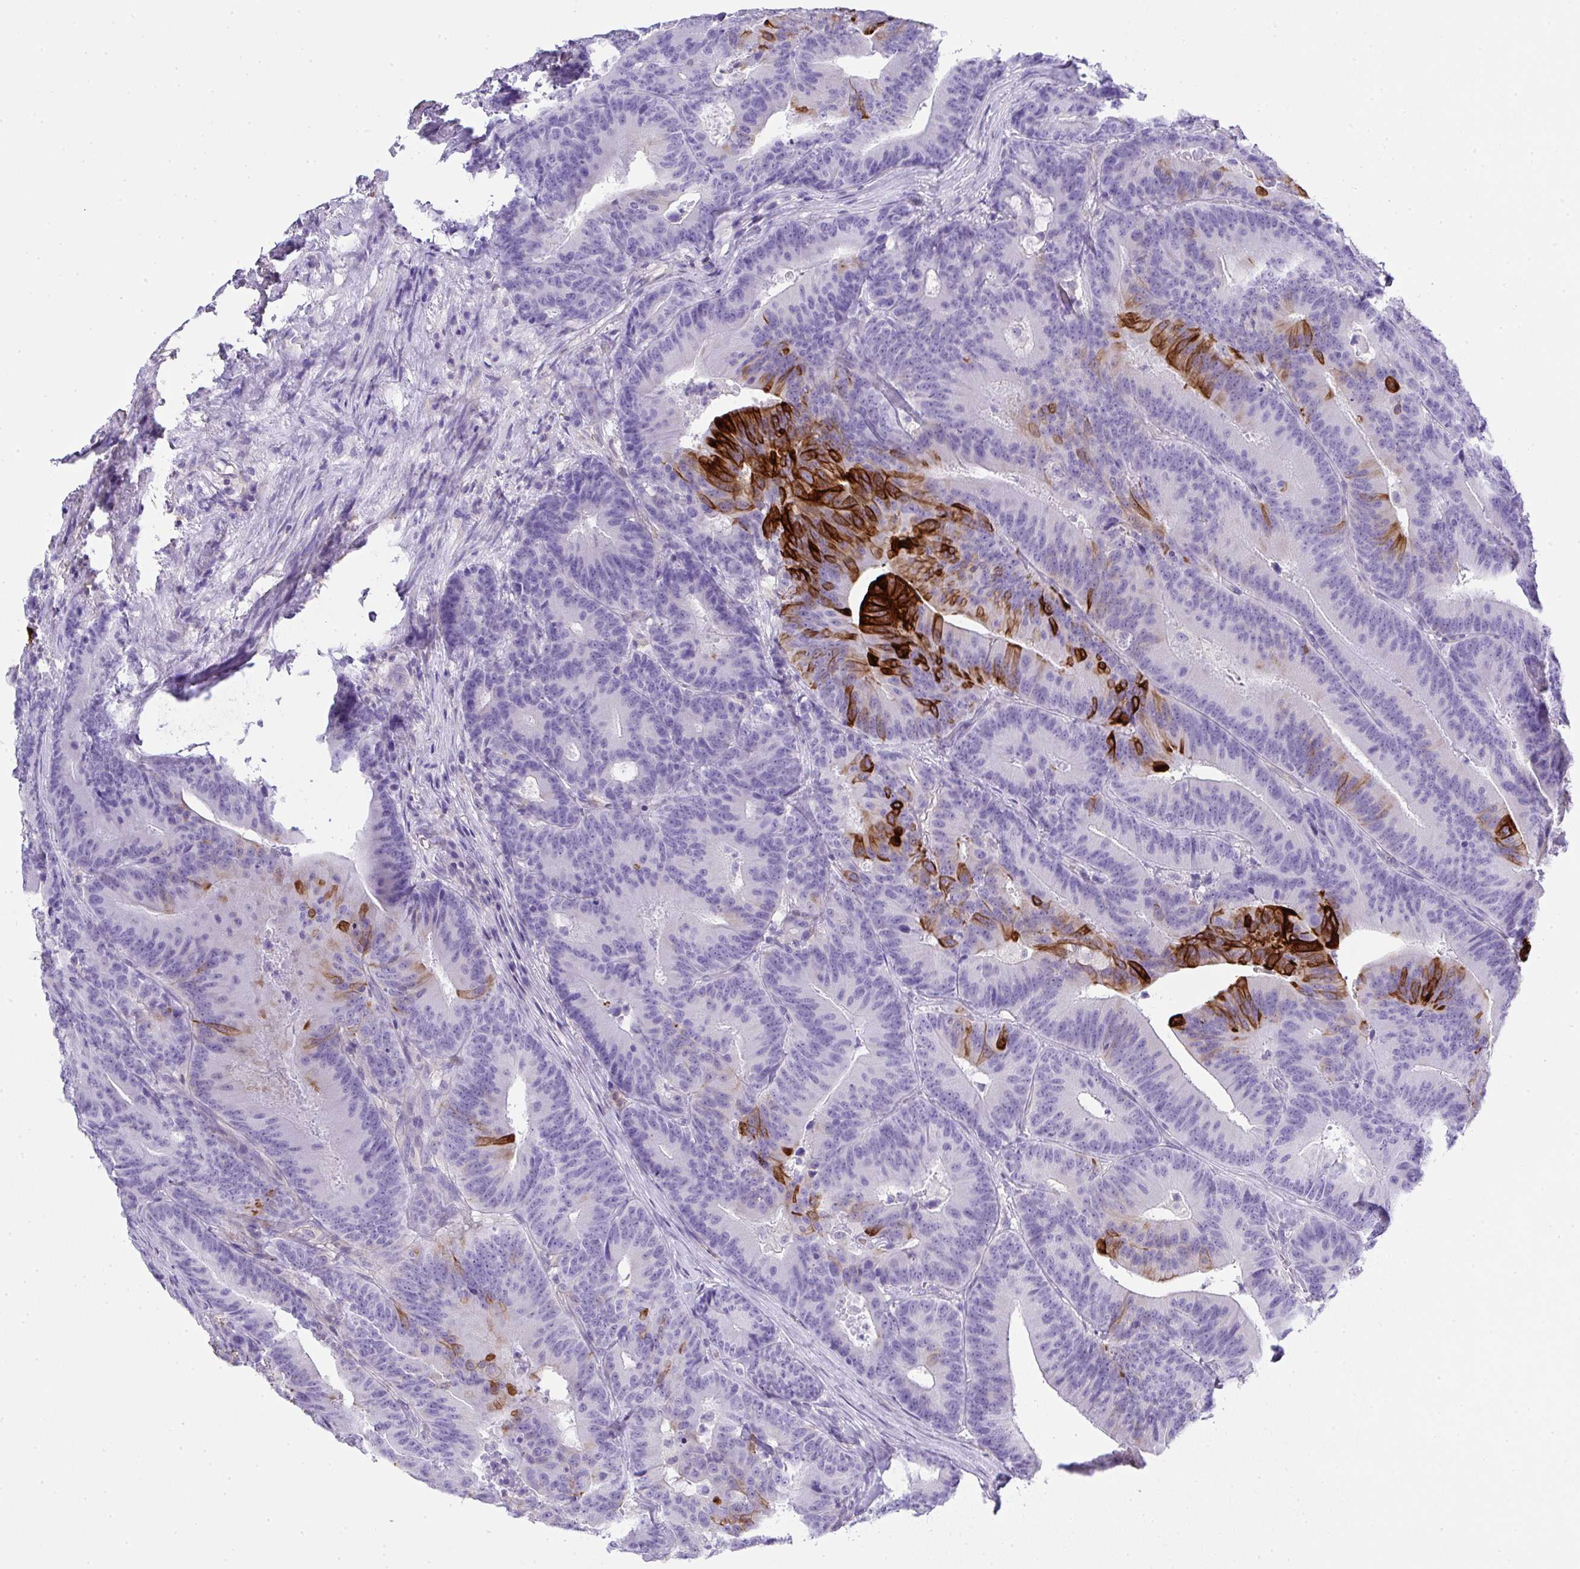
{"staining": {"intensity": "strong", "quantity": "<25%", "location": "cytoplasmic/membranous"}, "tissue": "colorectal cancer", "cell_type": "Tumor cells", "image_type": "cancer", "snomed": [{"axis": "morphology", "description": "Adenocarcinoma, NOS"}, {"axis": "topography", "description": "Colon"}], "caption": "Strong cytoplasmic/membranous positivity for a protein is seen in approximately <25% of tumor cells of adenocarcinoma (colorectal) using IHC.", "gene": "TNFAIP8", "patient": {"sex": "female", "age": 78}}